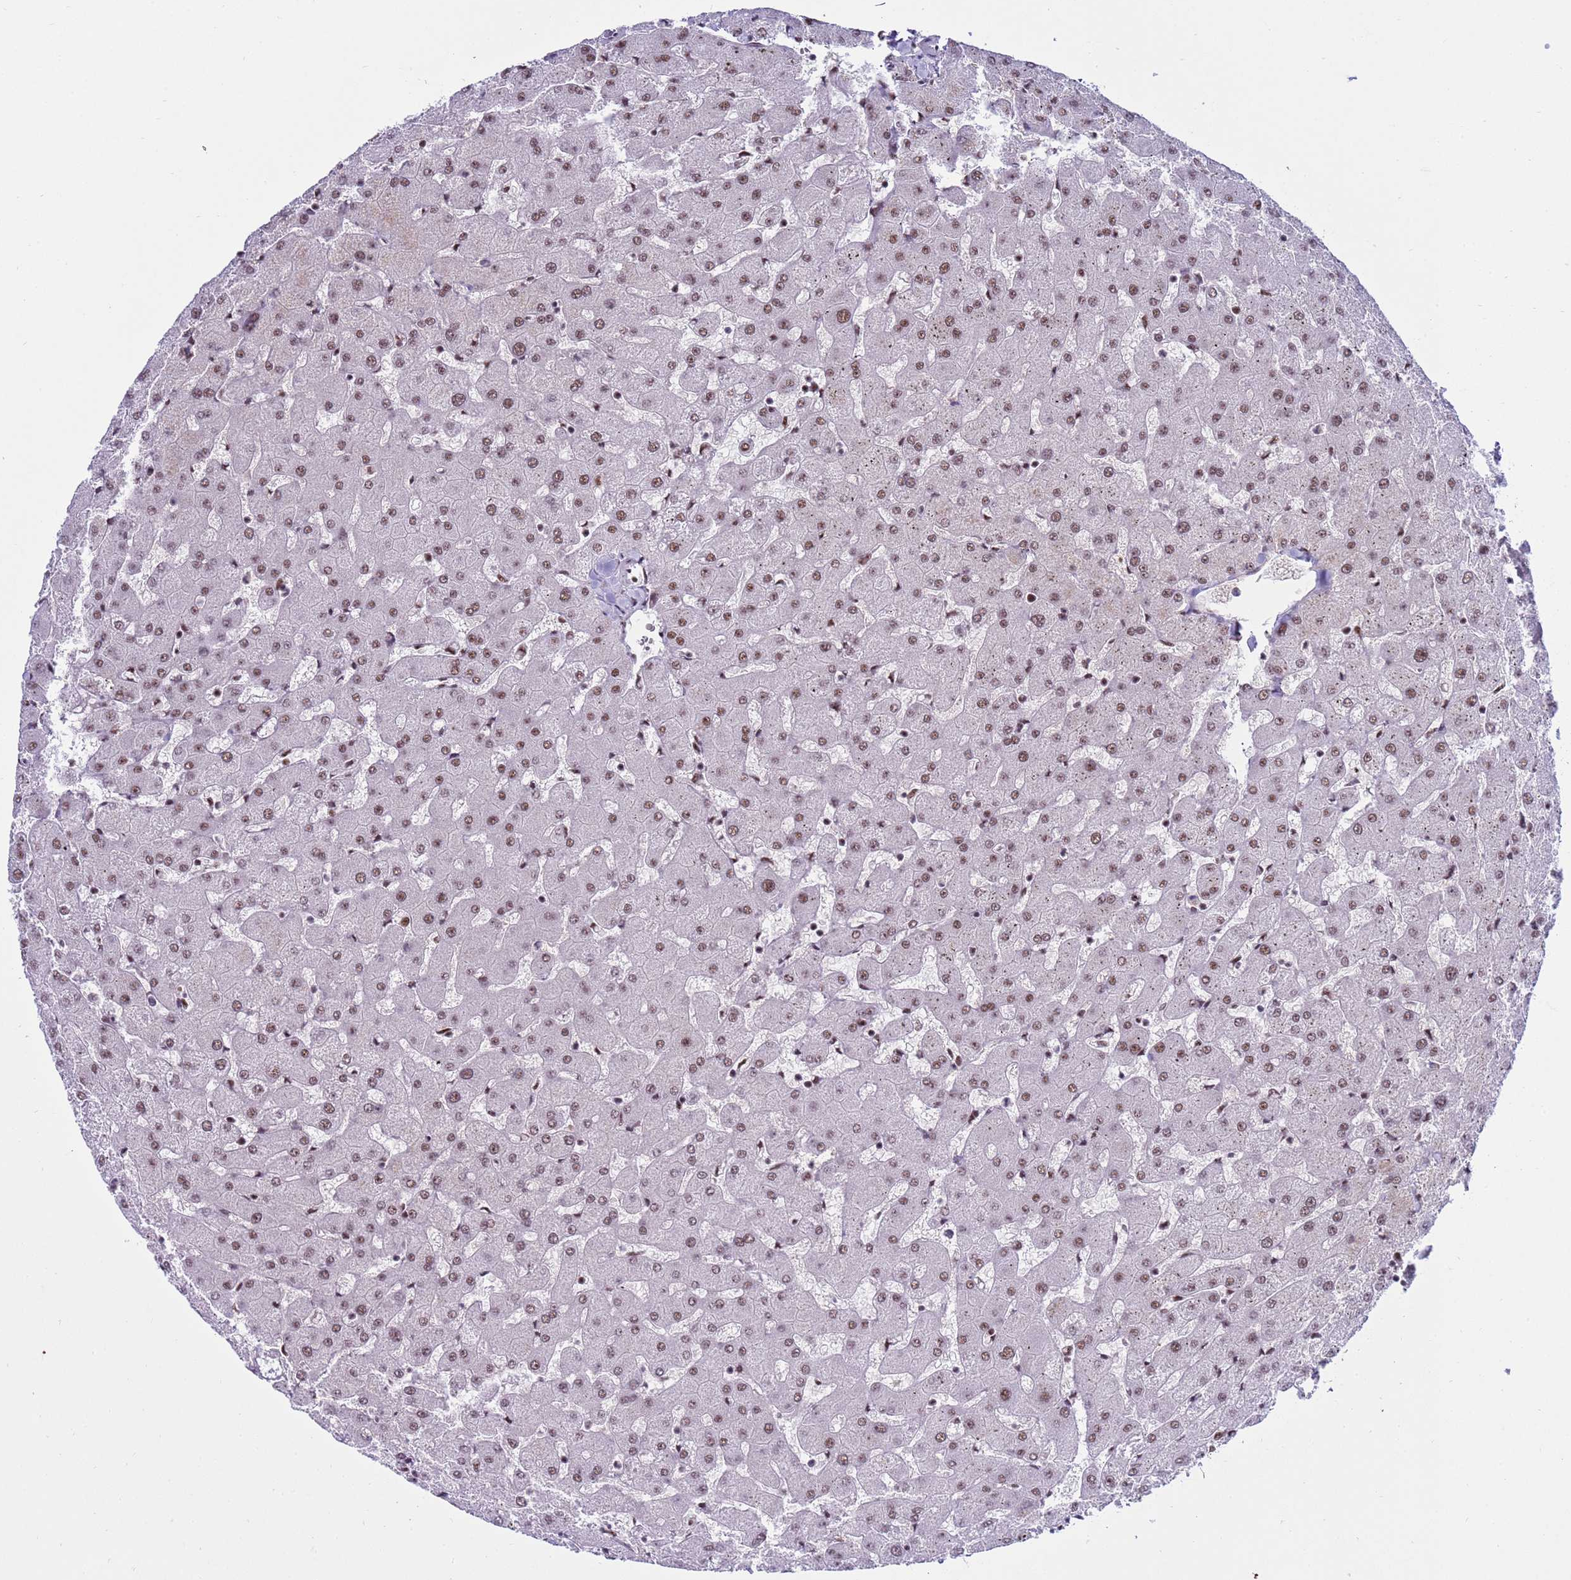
{"staining": {"intensity": "moderate", "quantity": "25%-75%", "location": "nuclear"}, "tissue": "liver", "cell_type": "Cholangiocytes", "image_type": "normal", "snomed": [{"axis": "morphology", "description": "Normal tissue, NOS"}, {"axis": "topography", "description": "Liver"}], "caption": "DAB immunohistochemical staining of normal liver demonstrates moderate nuclear protein positivity in about 25%-75% of cholangiocytes. Immunohistochemistry (ihc) stains the protein of interest in brown and the nuclei are stained blue.", "gene": "THOC2", "patient": {"sex": "female", "age": 63}}